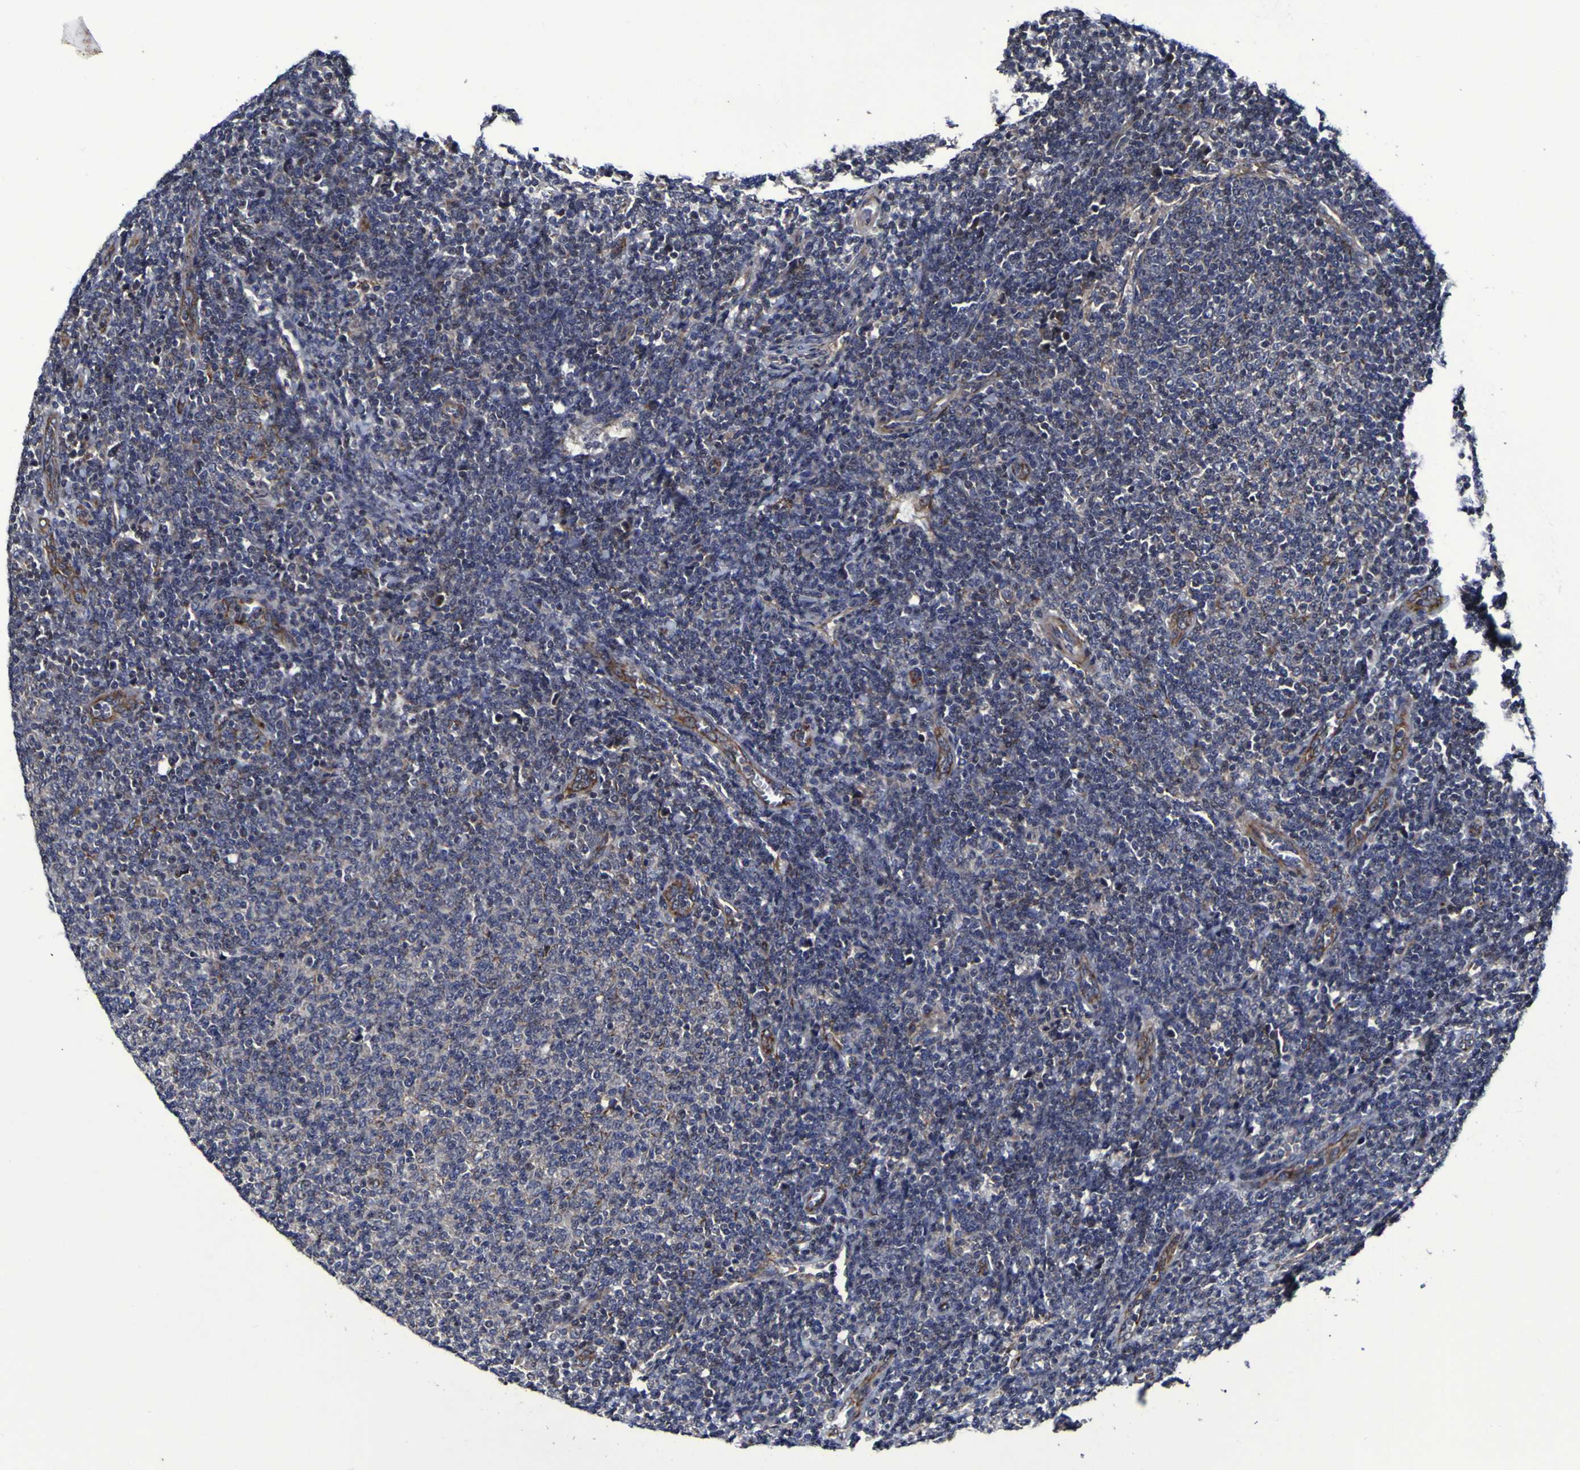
{"staining": {"intensity": "negative", "quantity": "none", "location": "none"}, "tissue": "lymphoma", "cell_type": "Tumor cells", "image_type": "cancer", "snomed": [{"axis": "morphology", "description": "Malignant lymphoma, non-Hodgkin's type, Low grade"}, {"axis": "topography", "description": "Lymph node"}], "caption": "DAB (3,3'-diaminobenzidine) immunohistochemical staining of low-grade malignant lymphoma, non-Hodgkin's type exhibits no significant expression in tumor cells.", "gene": "P3H1", "patient": {"sex": "male", "age": 66}}